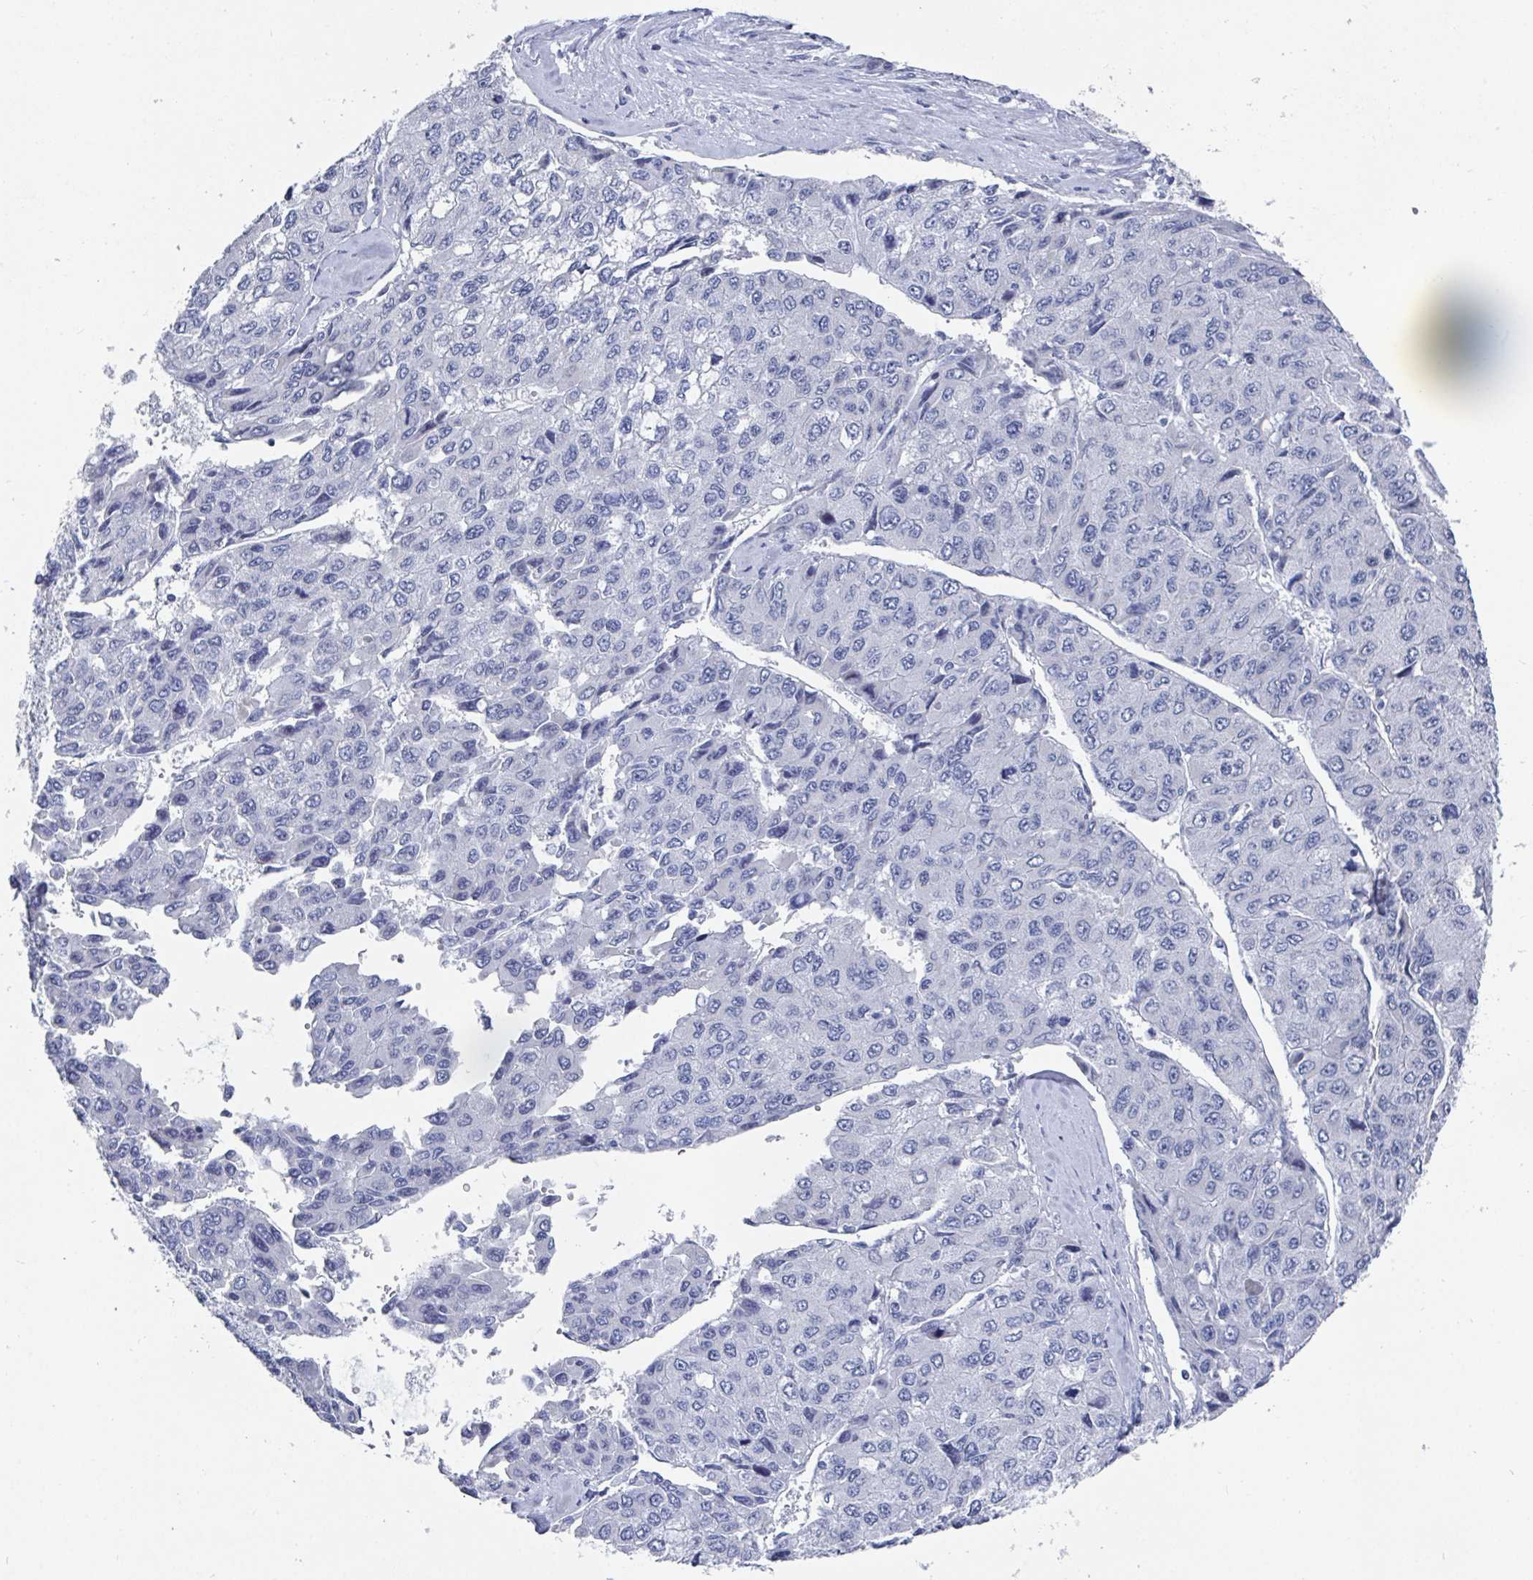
{"staining": {"intensity": "negative", "quantity": "none", "location": "none"}, "tissue": "liver cancer", "cell_type": "Tumor cells", "image_type": "cancer", "snomed": [{"axis": "morphology", "description": "Carcinoma, Hepatocellular, NOS"}, {"axis": "topography", "description": "Liver"}], "caption": "The immunohistochemistry (IHC) micrograph has no significant expression in tumor cells of liver hepatocellular carcinoma tissue.", "gene": "CAMKV", "patient": {"sex": "female", "age": 66}}